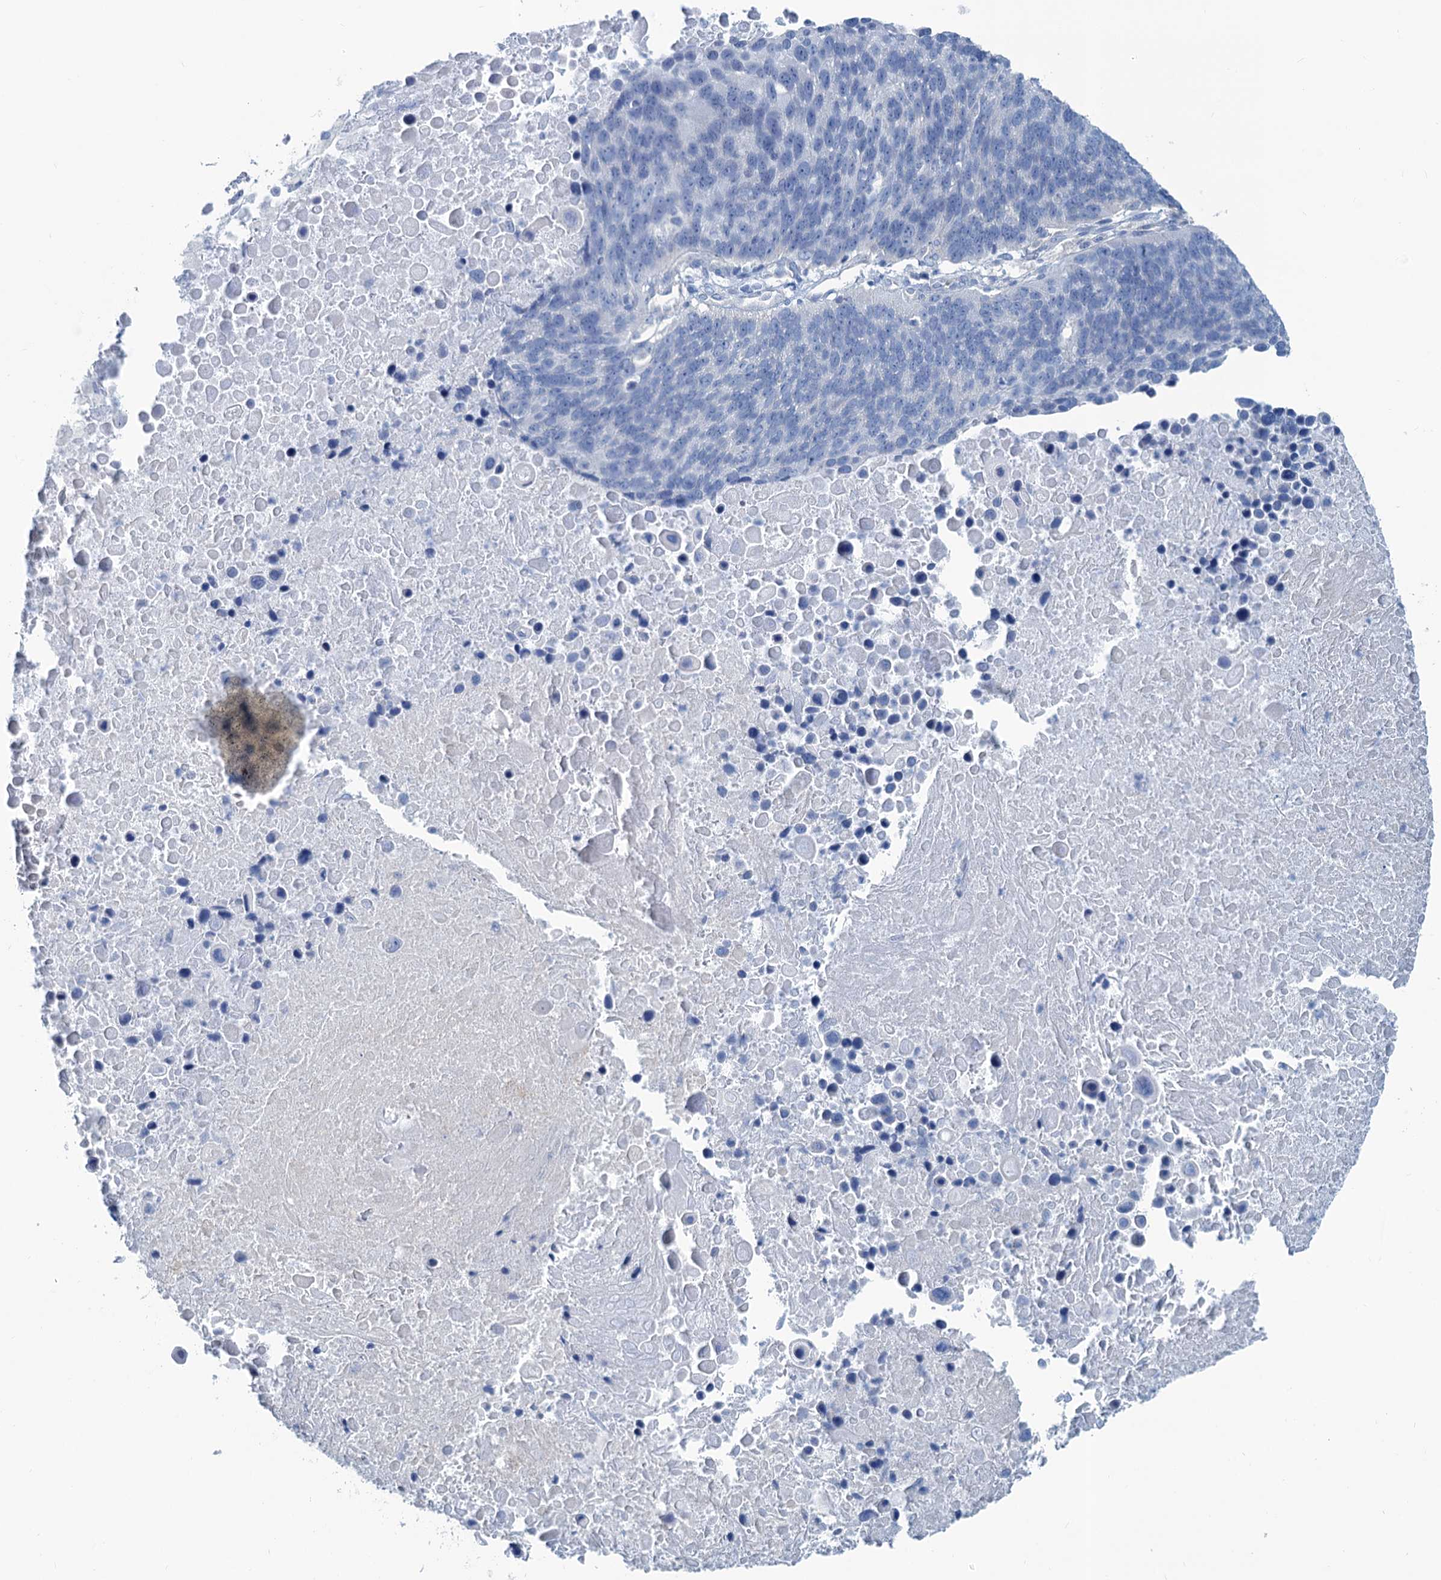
{"staining": {"intensity": "negative", "quantity": "none", "location": "none"}, "tissue": "lung cancer", "cell_type": "Tumor cells", "image_type": "cancer", "snomed": [{"axis": "morphology", "description": "Normal tissue, NOS"}, {"axis": "morphology", "description": "Squamous cell carcinoma, NOS"}, {"axis": "topography", "description": "Lymph node"}, {"axis": "topography", "description": "Lung"}], "caption": "Histopathology image shows no protein staining in tumor cells of lung cancer (squamous cell carcinoma) tissue.", "gene": "SLC1A3", "patient": {"sex": "male", "age": 66}}